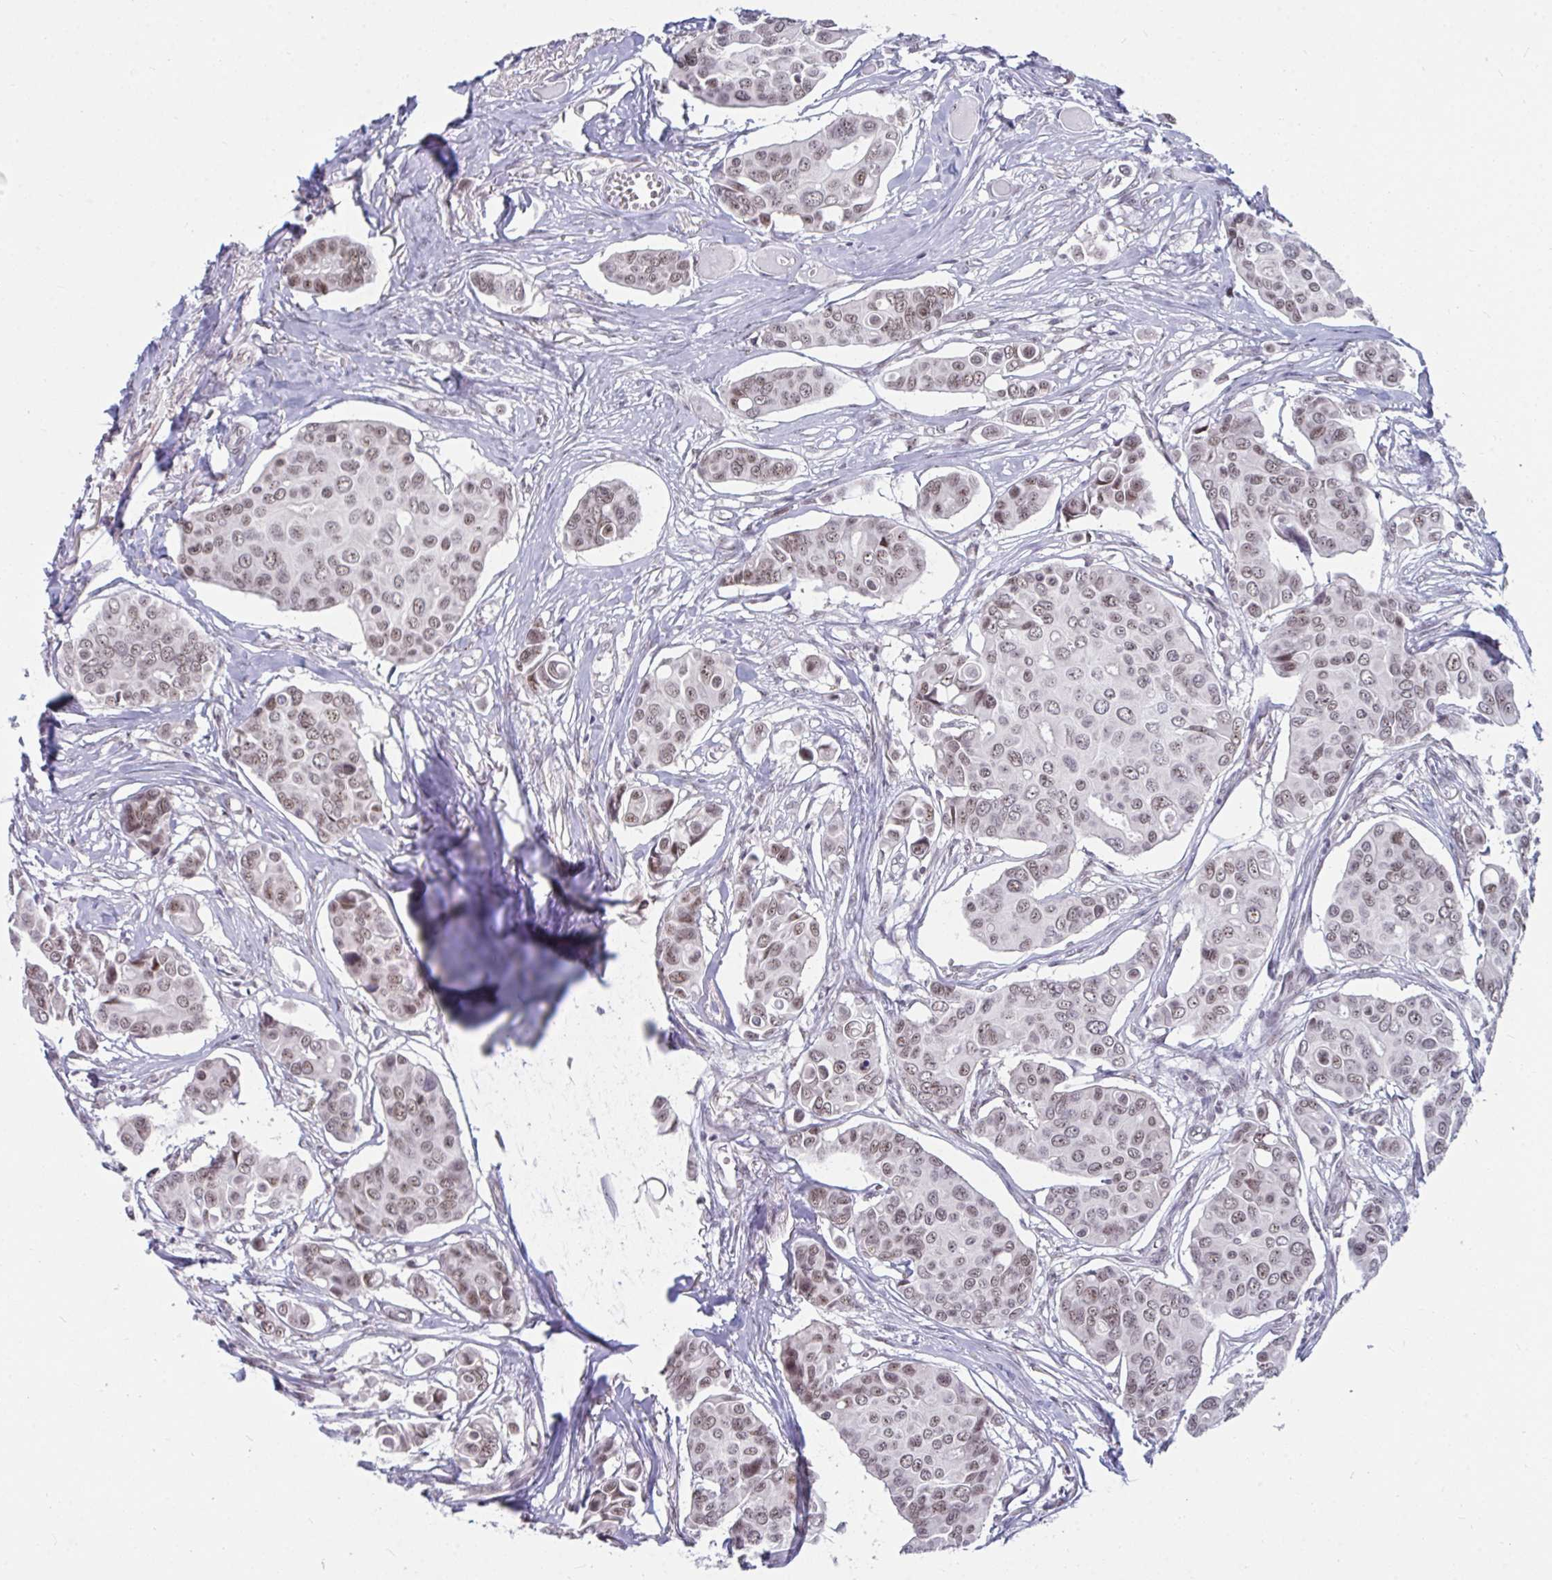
{"staining": {"intensity": "weak", "quantity": ">75%", "location": "nuclear"}, "tissue": "breast cancer", "cell_type": "Tumor cells", "image_type": "cancer", "snomed": [{"axis": "morphology", "description": "Duct carcinoma"}, {"axis": "topography", "description": "Breast"}], "caption": "Breast cancer (invasive ductal carcinoma) tissue reveals weak nuclear positivity in about >75% of tumor cells, visualized by immunohistochemistry.", "gene": "PRR14", "patient": {"sex": "female", "age": 54}}